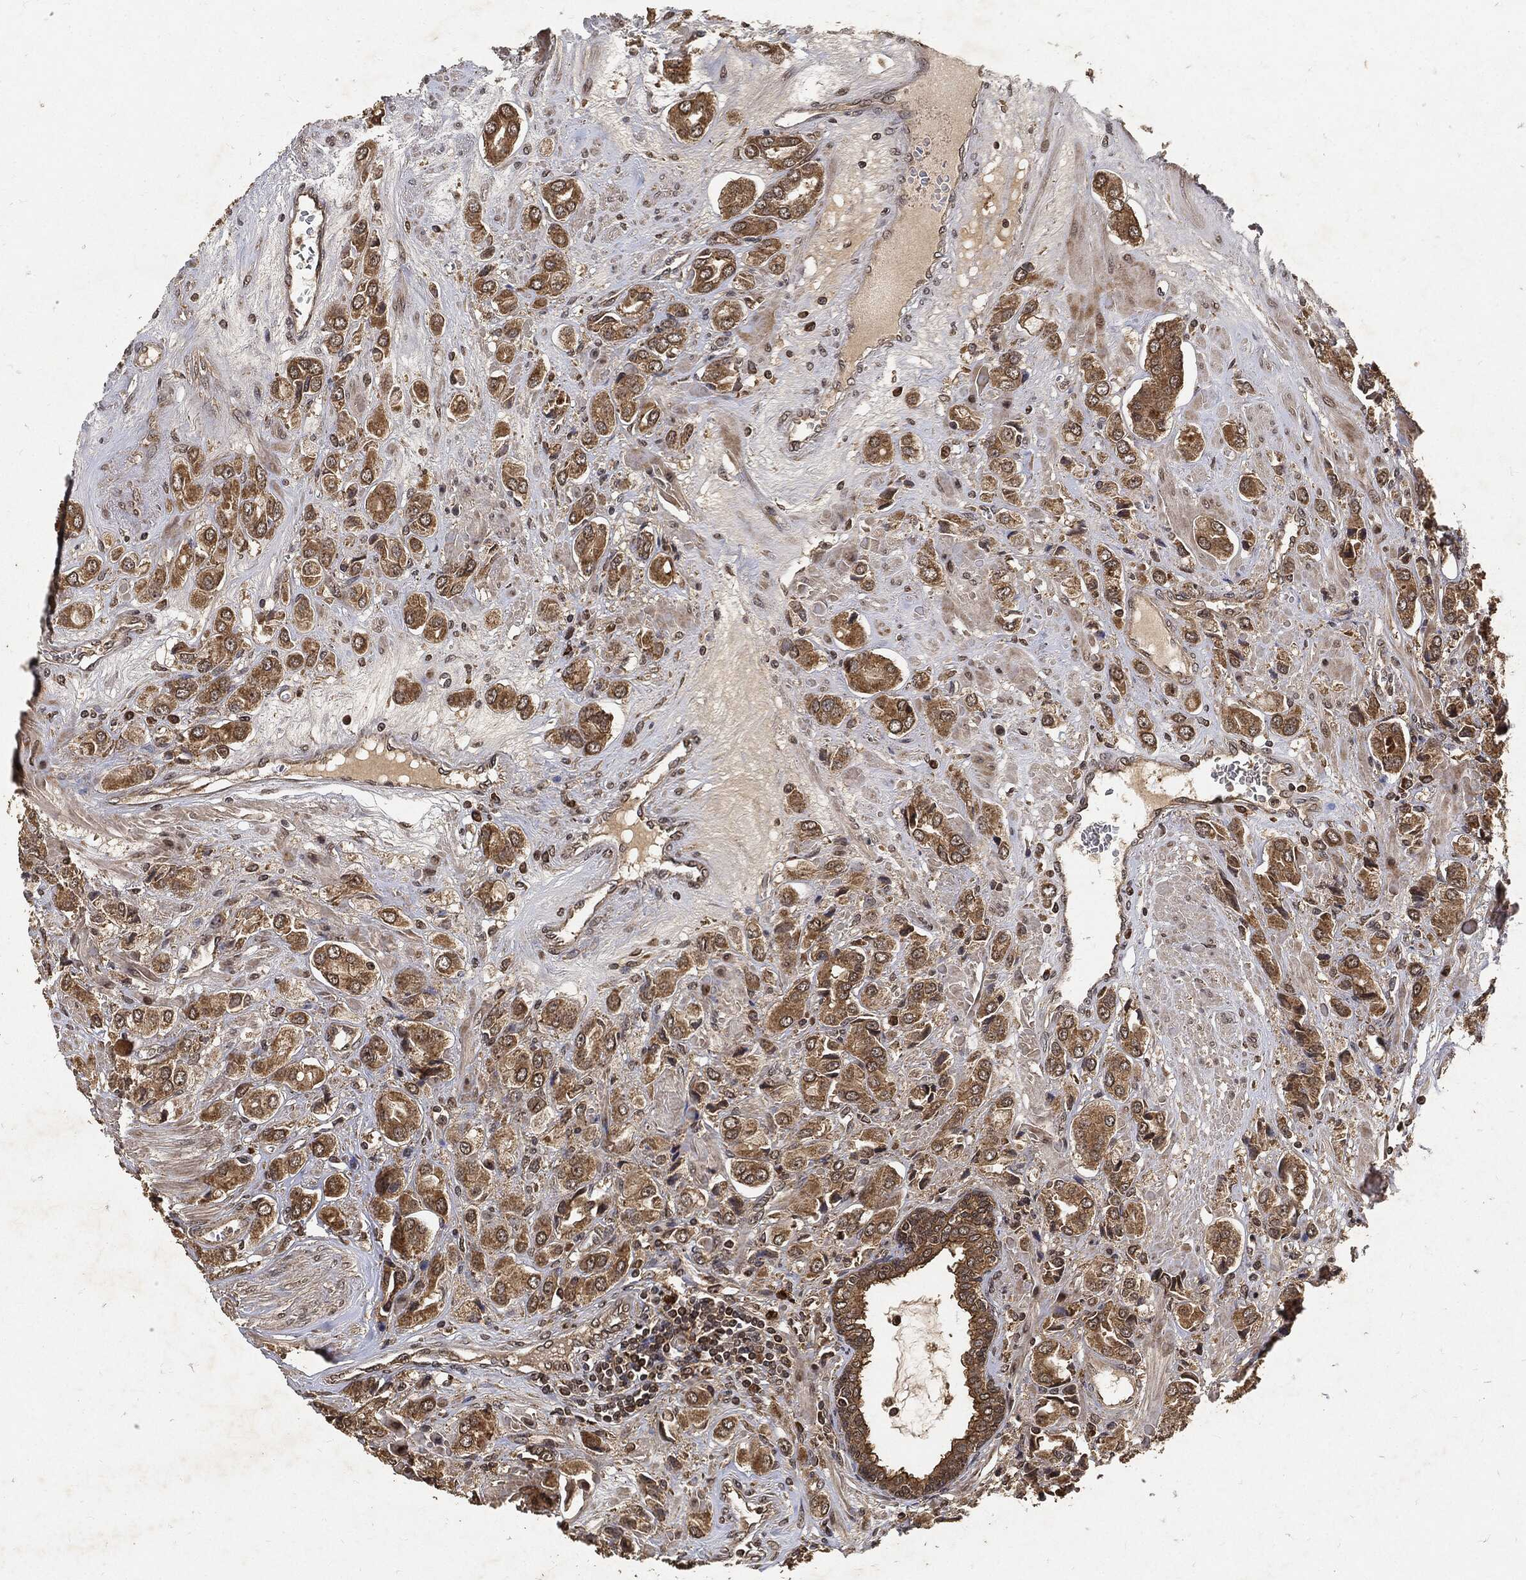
{"staining": {"intensity": "moderate", "quantity": ">75%", "location": "cytoplasmic/membranous"}, "tissue": "prostate cancer", "cell_type": "Tumor cells", "image_type": "cancer", "snomed": [{"axis": "morphology", "description": "Adenocarcinoma, NOS"}, {"axis": "topography", "description": "Prostate and seminal vesicle, NOS"}, {"axis": "topography", "description": "Prostate"}], "caption": "Human prostate adenocarcinoma stained with a brown dye displays moderate cytoplasmic/membranous positive expression in approximately >75% of tumor cells.", "gene": "ZNF226", "patient": {"sex": "male", "age": 69}}